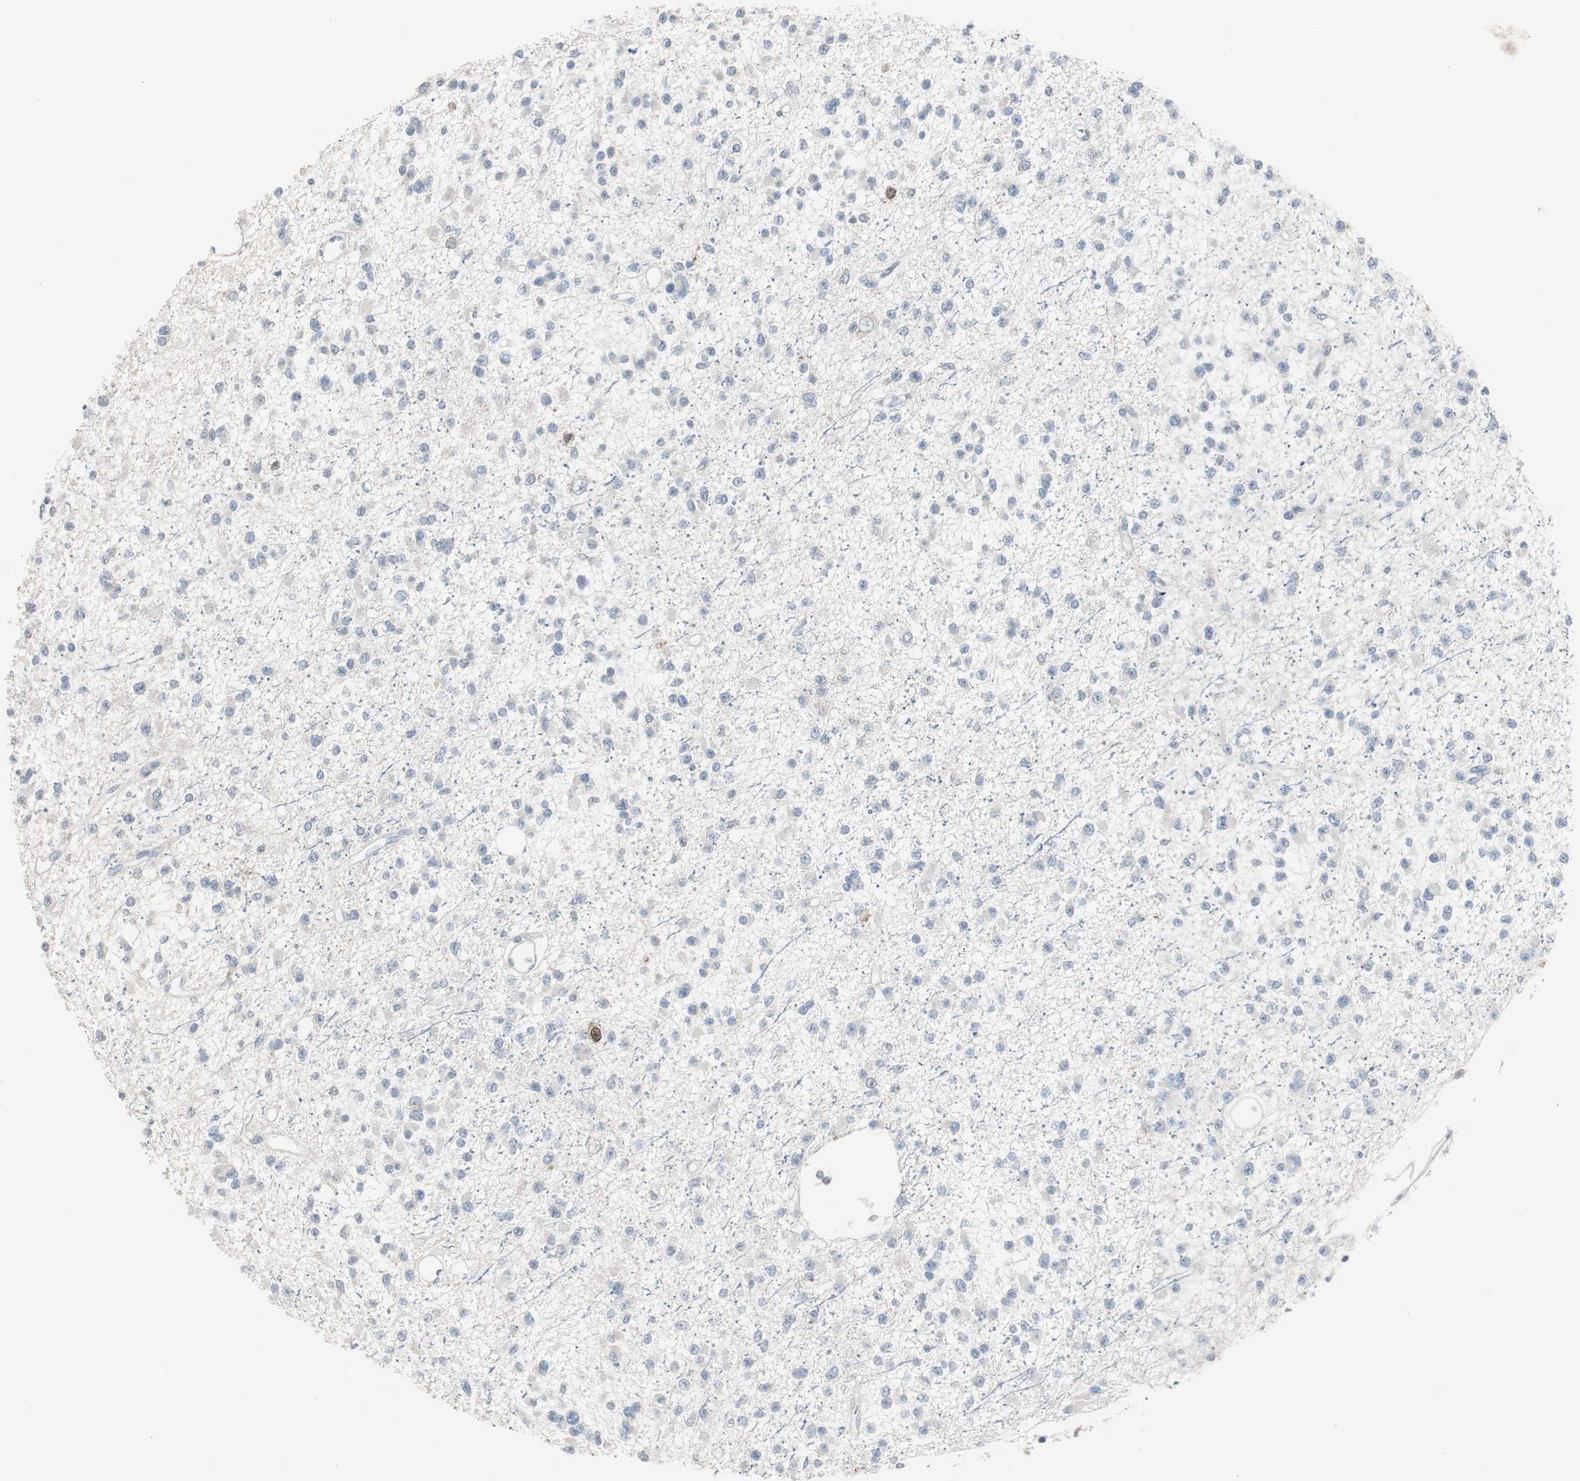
{"staining": {"intensity": "negative", "quantity": "none", "location": "none"}, "tissue": "glioma", "cell_type": "Tumor cells", "image_type": "cancer", "snomed": [{"axis": "morphology", "description": "Glioma, malignant, Low grade"}, {"axis": "topography", "description": "Brain"}], "caption": "There is no significant positivity in tumor cells of malignant low-grade glioma.", "gene": "TK1", "patient": {"sex": "female", "age": 22}}